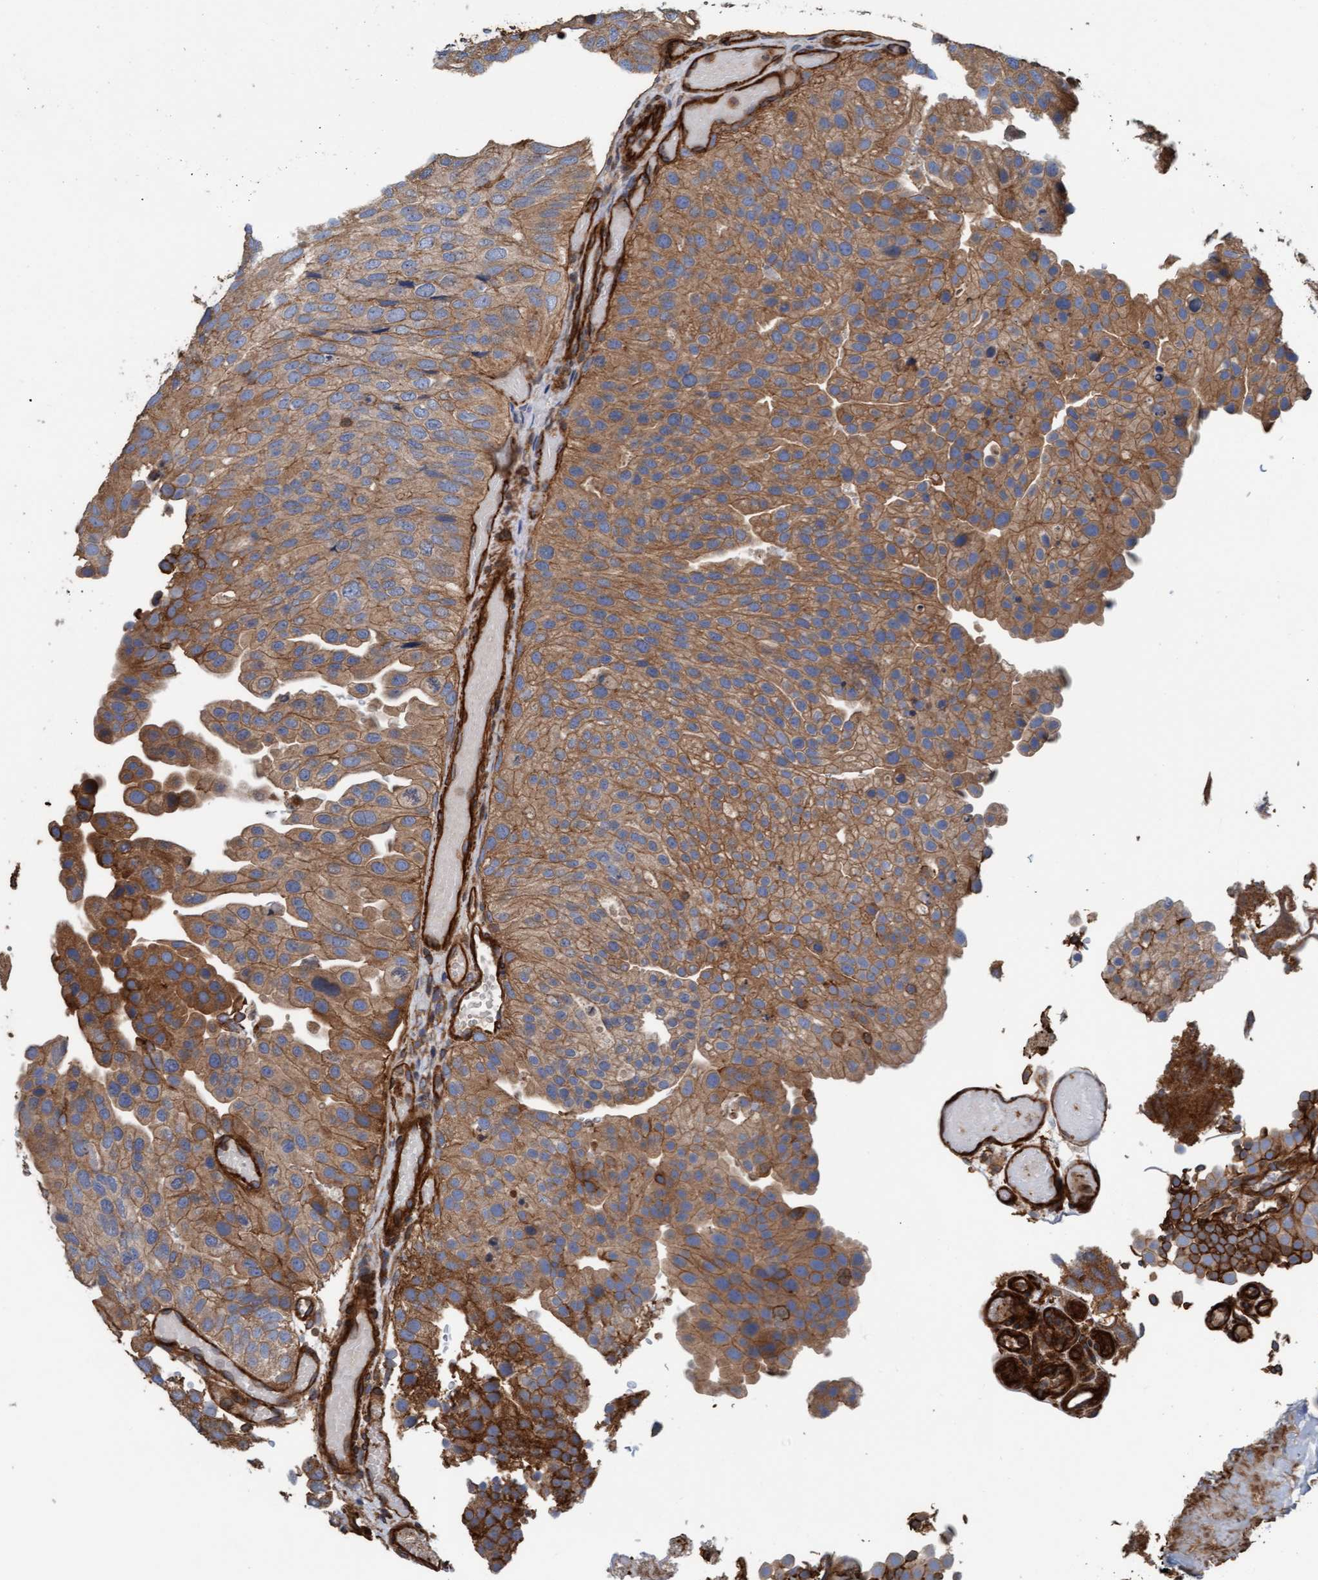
{"staining": {"intensity": "moderate", "quantity": ">75%", "location": "cytoplasmic/membranous"}, "tissue": "urothelial cancer", "cell_type": "Tumor cells", "image_type": "cancer", "snomed": [{"axis": "morphology", "description": "Urothelial carcinoma, Low grade"}, {"axis": "topography", "description": "Urinary bladder"}], "caption": "Urothelial cancer stained for a protein (brown) shows moderate cytoplasmic/membranous positive positivity in about >75% of tumor cells.", "gene": "STXBP4", "patient": {"sex": "male", "age": 78}}